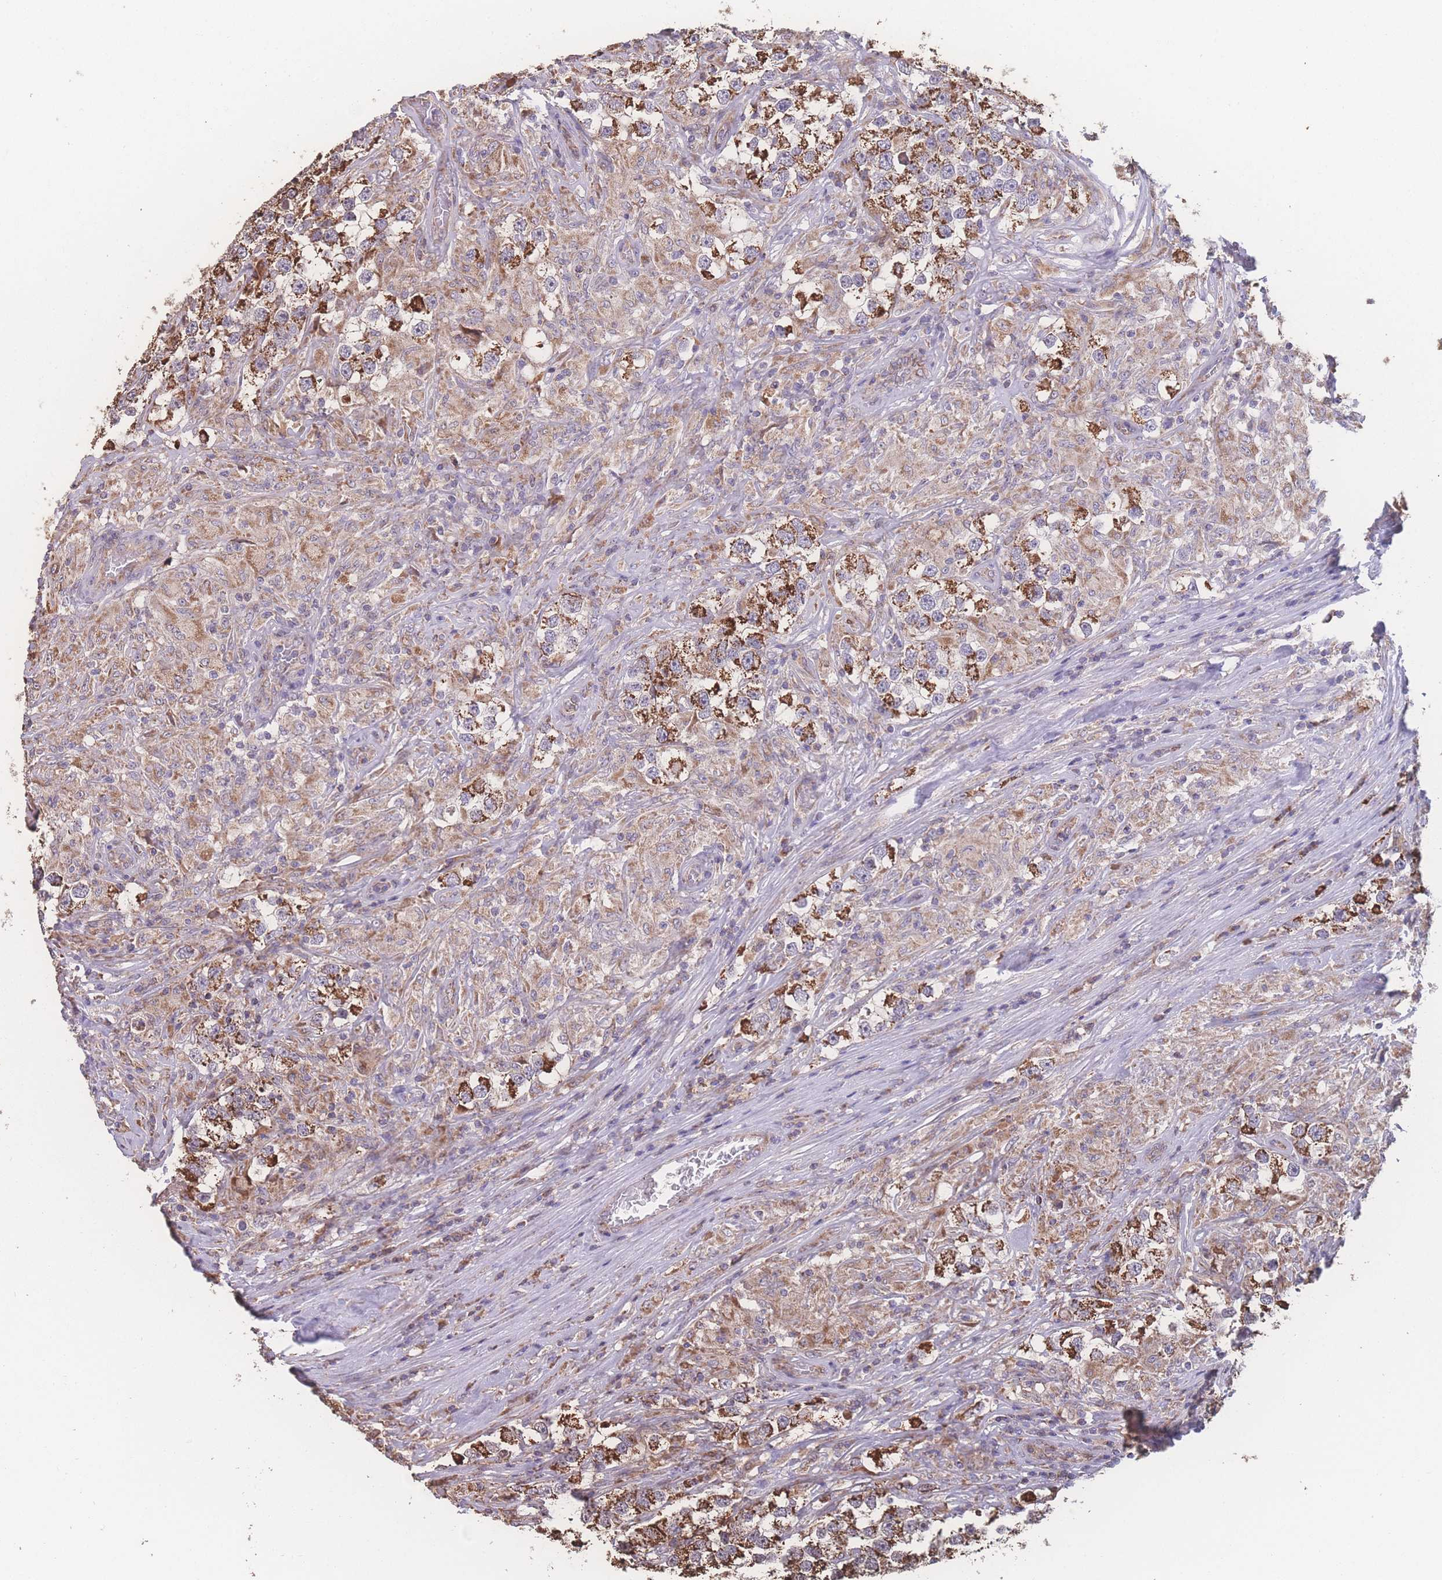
{"staining": {"intensity": "strong", "quantity": "25%-75%", "location": "cytoplasmic/membranous"}, "tissue": "testis cancer", "cell_type": "Tumor cells", "image_type": "cancer", "snomed": [{"axis": "morphology", "description": "Seminoma, NOS"}, {"axis": "topography", "description": "Testis"}], "caption": "This image shows immunohistochemistry staining of testis cancer, with high strong cytoplasmic/membranous expression in about 25%-75% of tumor cells.", "gene": "SGSM3", "patient": {"sex": "male", "age": 46}}